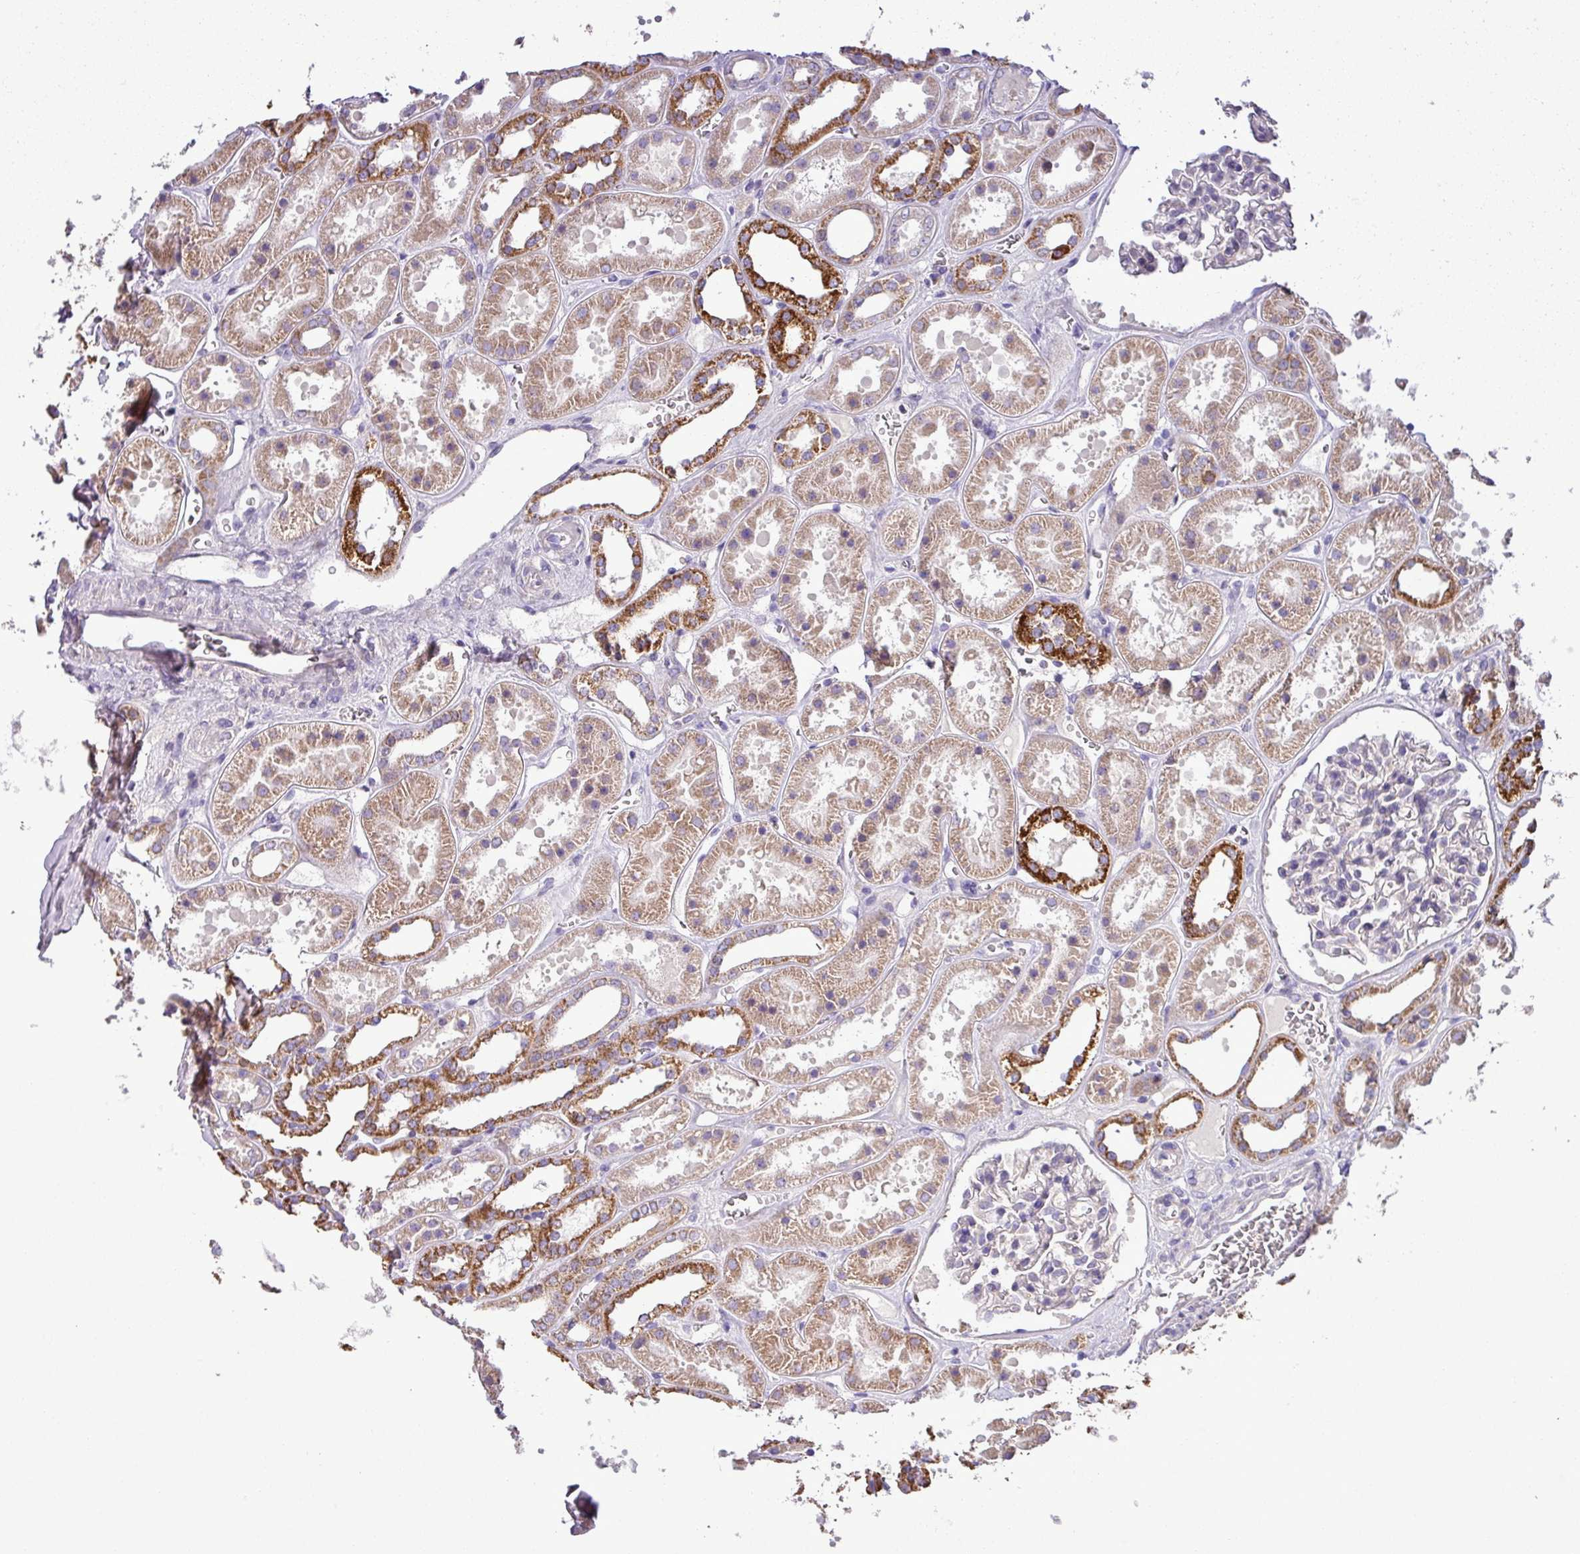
{"staining": {"intensity": "negative", "quantity": "none", "location": "none"}, "tissue": "kidney", "cell_type": "Cells in glomeruli", "image_type": "normal", "snomed": [{"axis": "morphology", "description": "Normal tissue, NOS"}, {"axis": "topography", "description": "Kidney"}], "caption": "Human kidney stained for a protein using immunohistochemistry shows no expression in cells in glomeruli.", "gene": "FAM183A", "patient": {"sex": "female", "age": 41}}